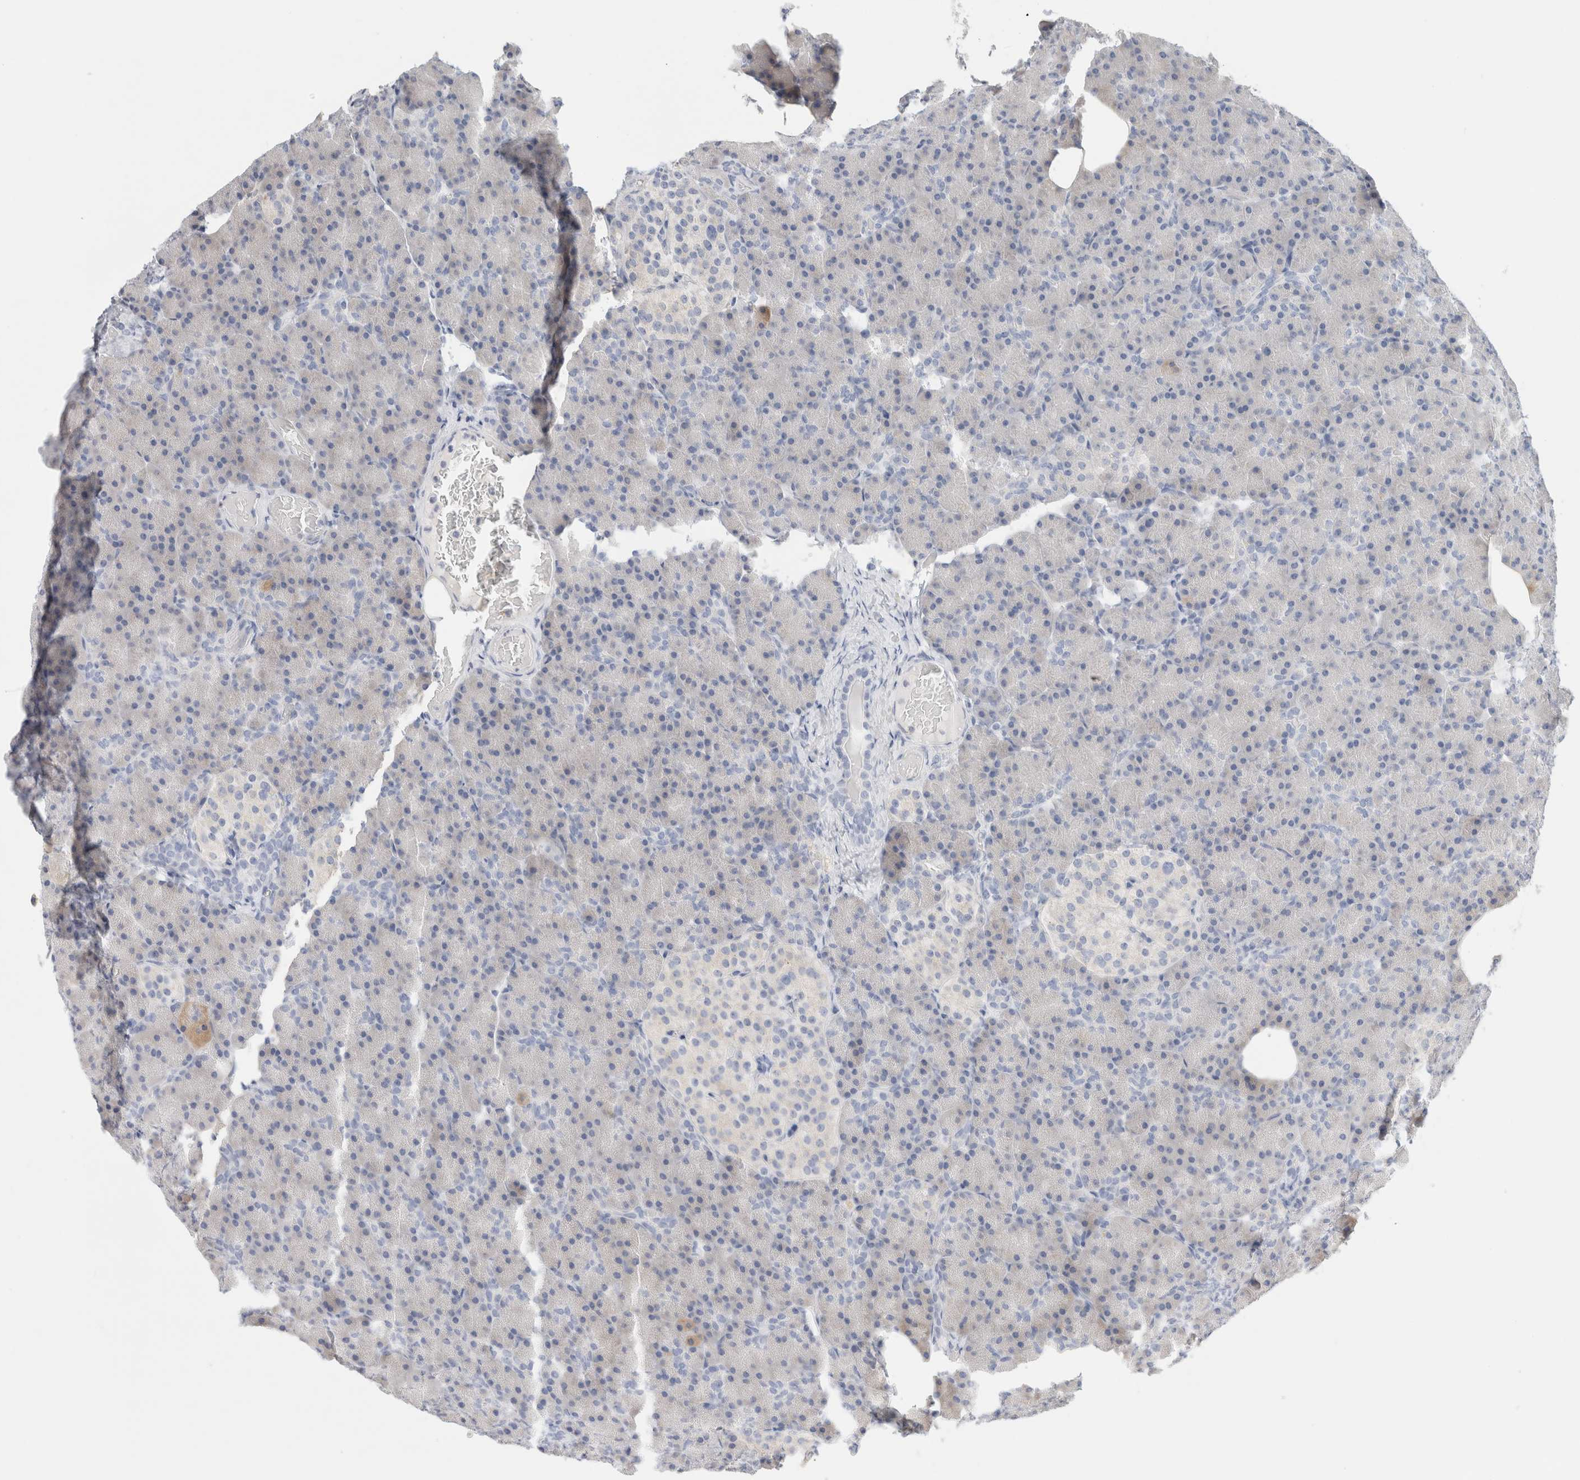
{"staining": {"intensity": "moderate", "quantity": "<25%", "location": "cytoplasmic/membranous"}, "tissue": "pancreas", "cell_type": "Exocrine glandular cells", "image_type": "normal", "snomed": [{"axis": "morphology", "description": "Normal tissue, NOS"}, {"axis": "topography", "description": "Pancreas"}], "caption": "Immunohistochemical staining of unremarkable human pancreas reveals <25% levels of moderate cytoplasmic/membranous protein staining in about <25% of exocrine glandular cells. Using DAB (brown) and hematoxylin (blue) stains, captured at high magnification using brightfield microscopy.", "gene": "GADD45G", "patient": {"sex": "female", "age": 43}}